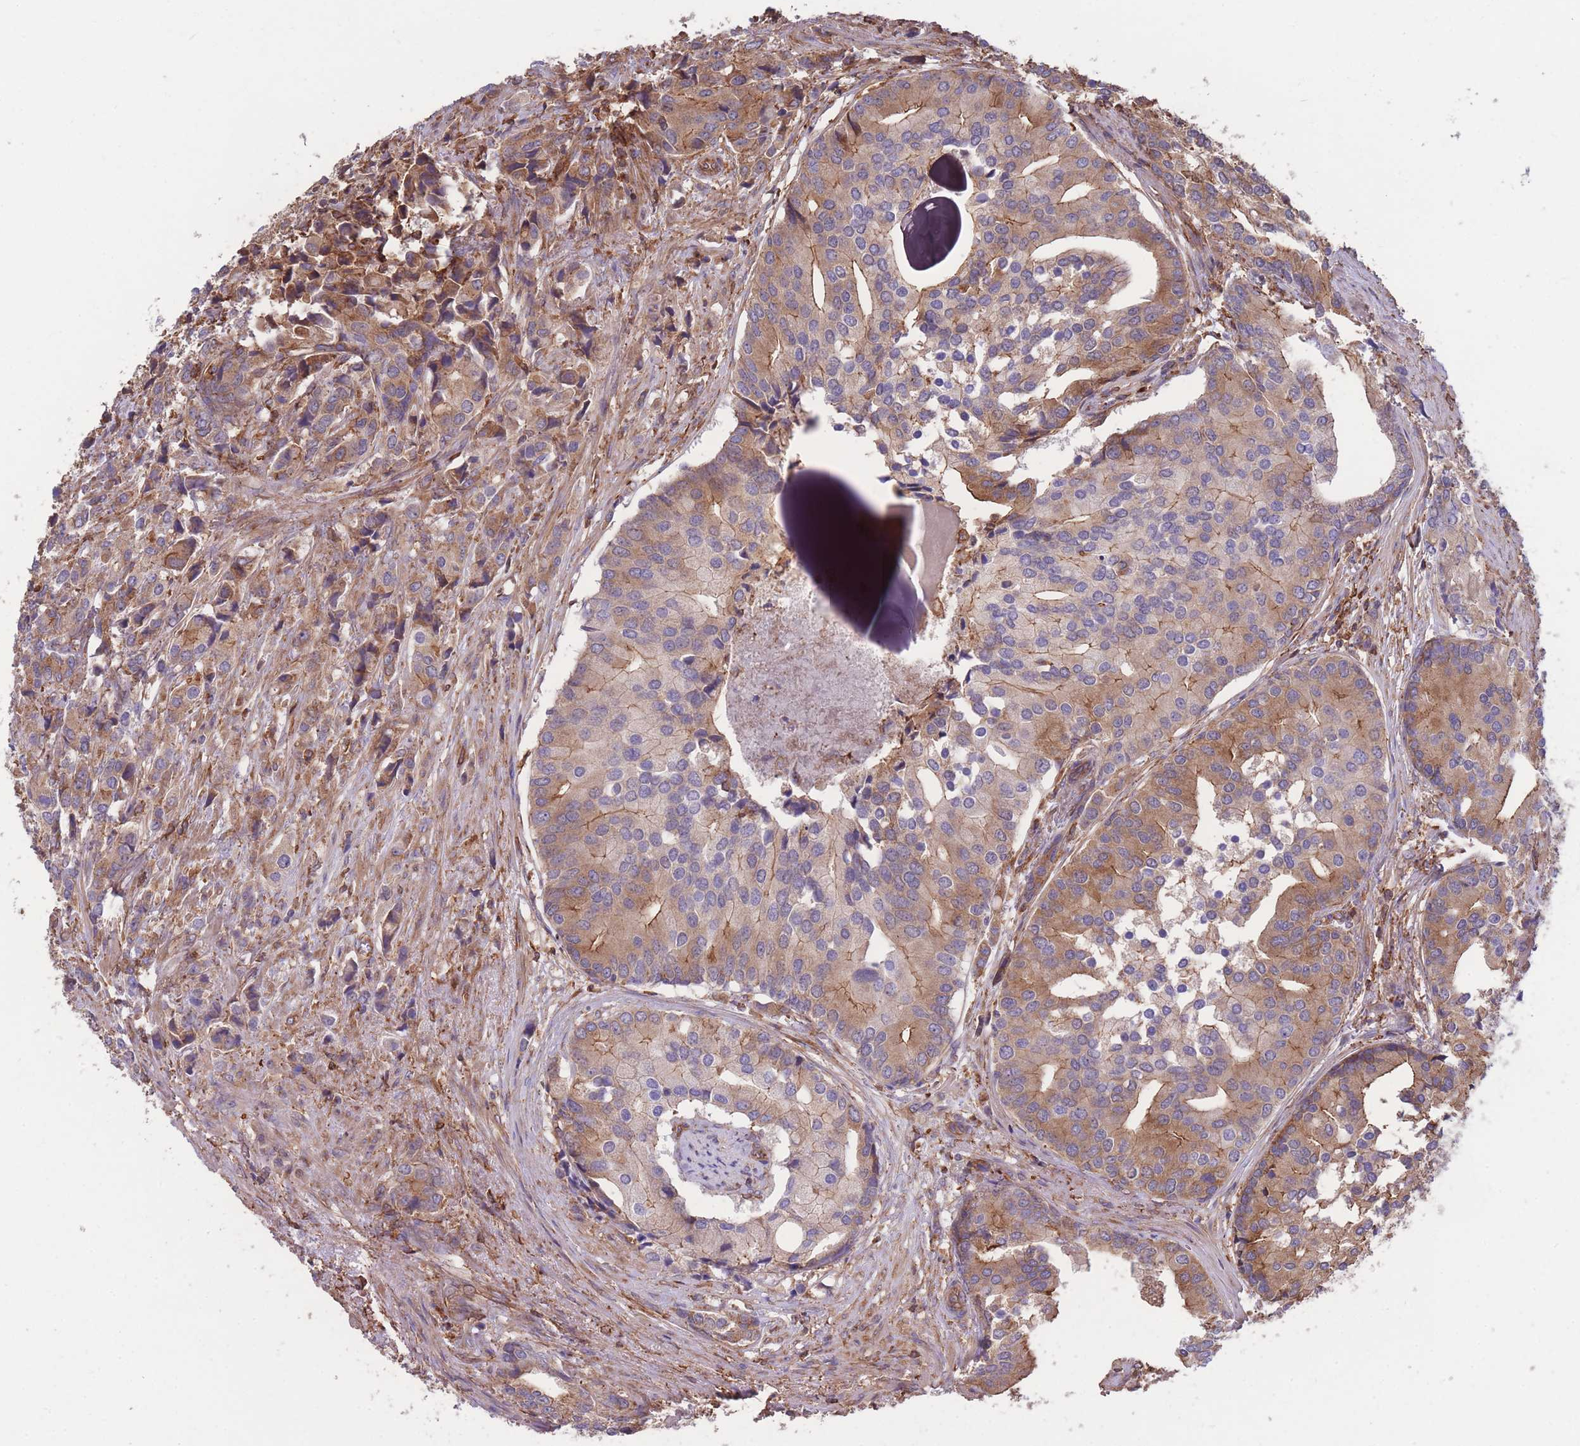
{"staining": {"intensity": "moderate", "quantity": "25%-75%", "location": "cytoplasmic/membranous"}, "tissue": "prostate cancer", "cell_type": "Tumor cells", "image_type": "cancer", "snomed": [{"axis": "morphology", "description": "Adenocarcinoma, High grade"}, {"axis": "topography", "description": "Prostate"}], "caption": "This histopathology image displays prostate adenocarcinoma (high-grade) stained with immunohistochemistry to label a protein in brown. The cytoplasmic/membranous of tumor cells show moderate positivity for the protein. Nuclei are counter-stained blue.", "gene": "LRRN4CL", "patient": {"sex": "male", "age": 62}}